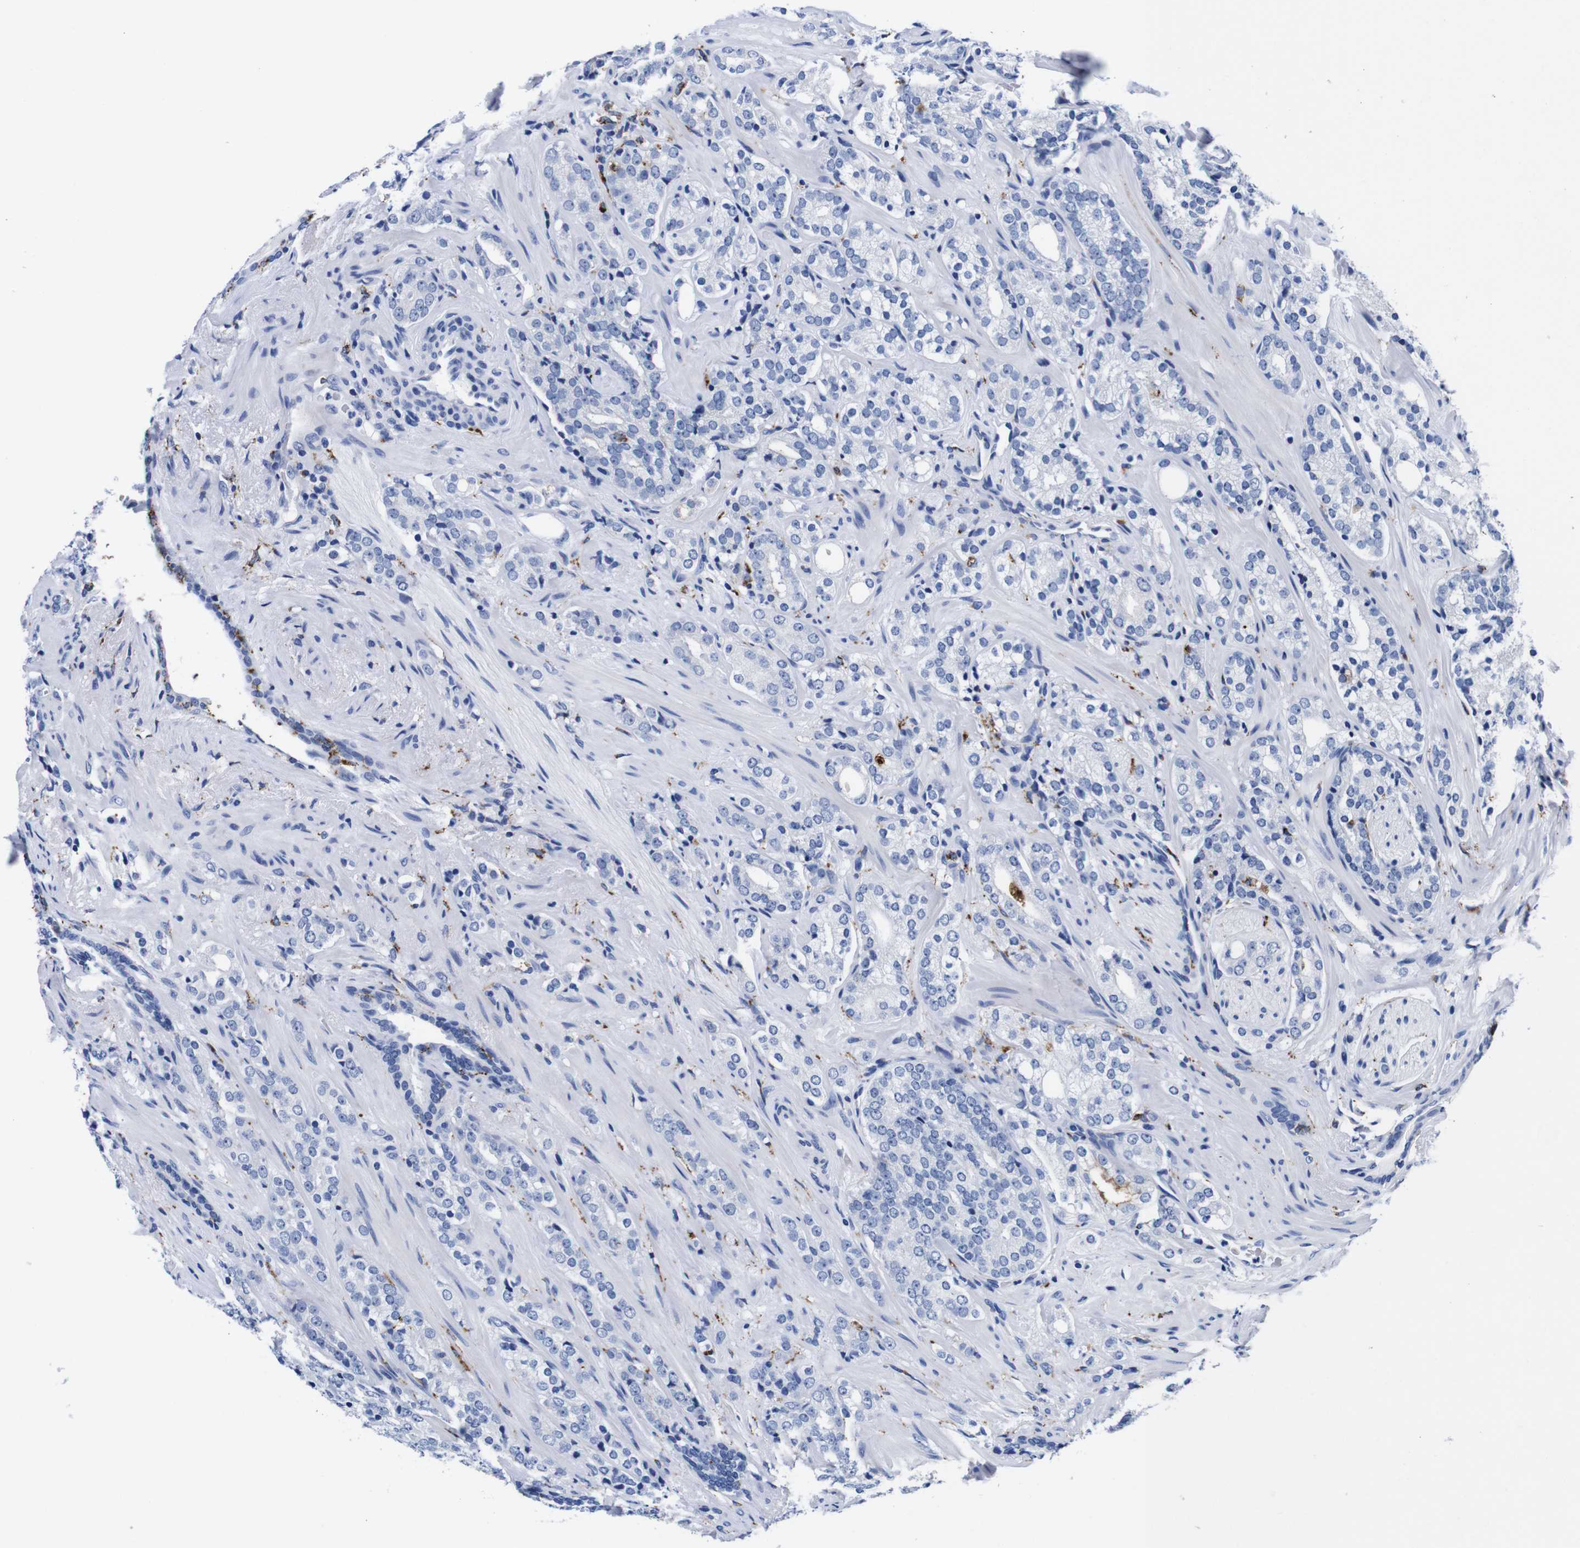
{"staining": {"intensity": "negative", "quantity": "none", "location": "none"}, "tissue": "prostate cancer", "cell_type": "Tumor cells", "image_type": "cancer", "snomed": [{"axis": "morphology", "description": "Adenocarcinoma, High grade"}, {"axis": "topography", "description": "Prostate"}], "caption": "This is an immunohistochemistry photomicrograph of human high-grade adenocarcinoma (prostate). There is no positivity in tumor cells.", "gene": "HLA-DMB", "patient": {"sex": "male", "age": 71}}